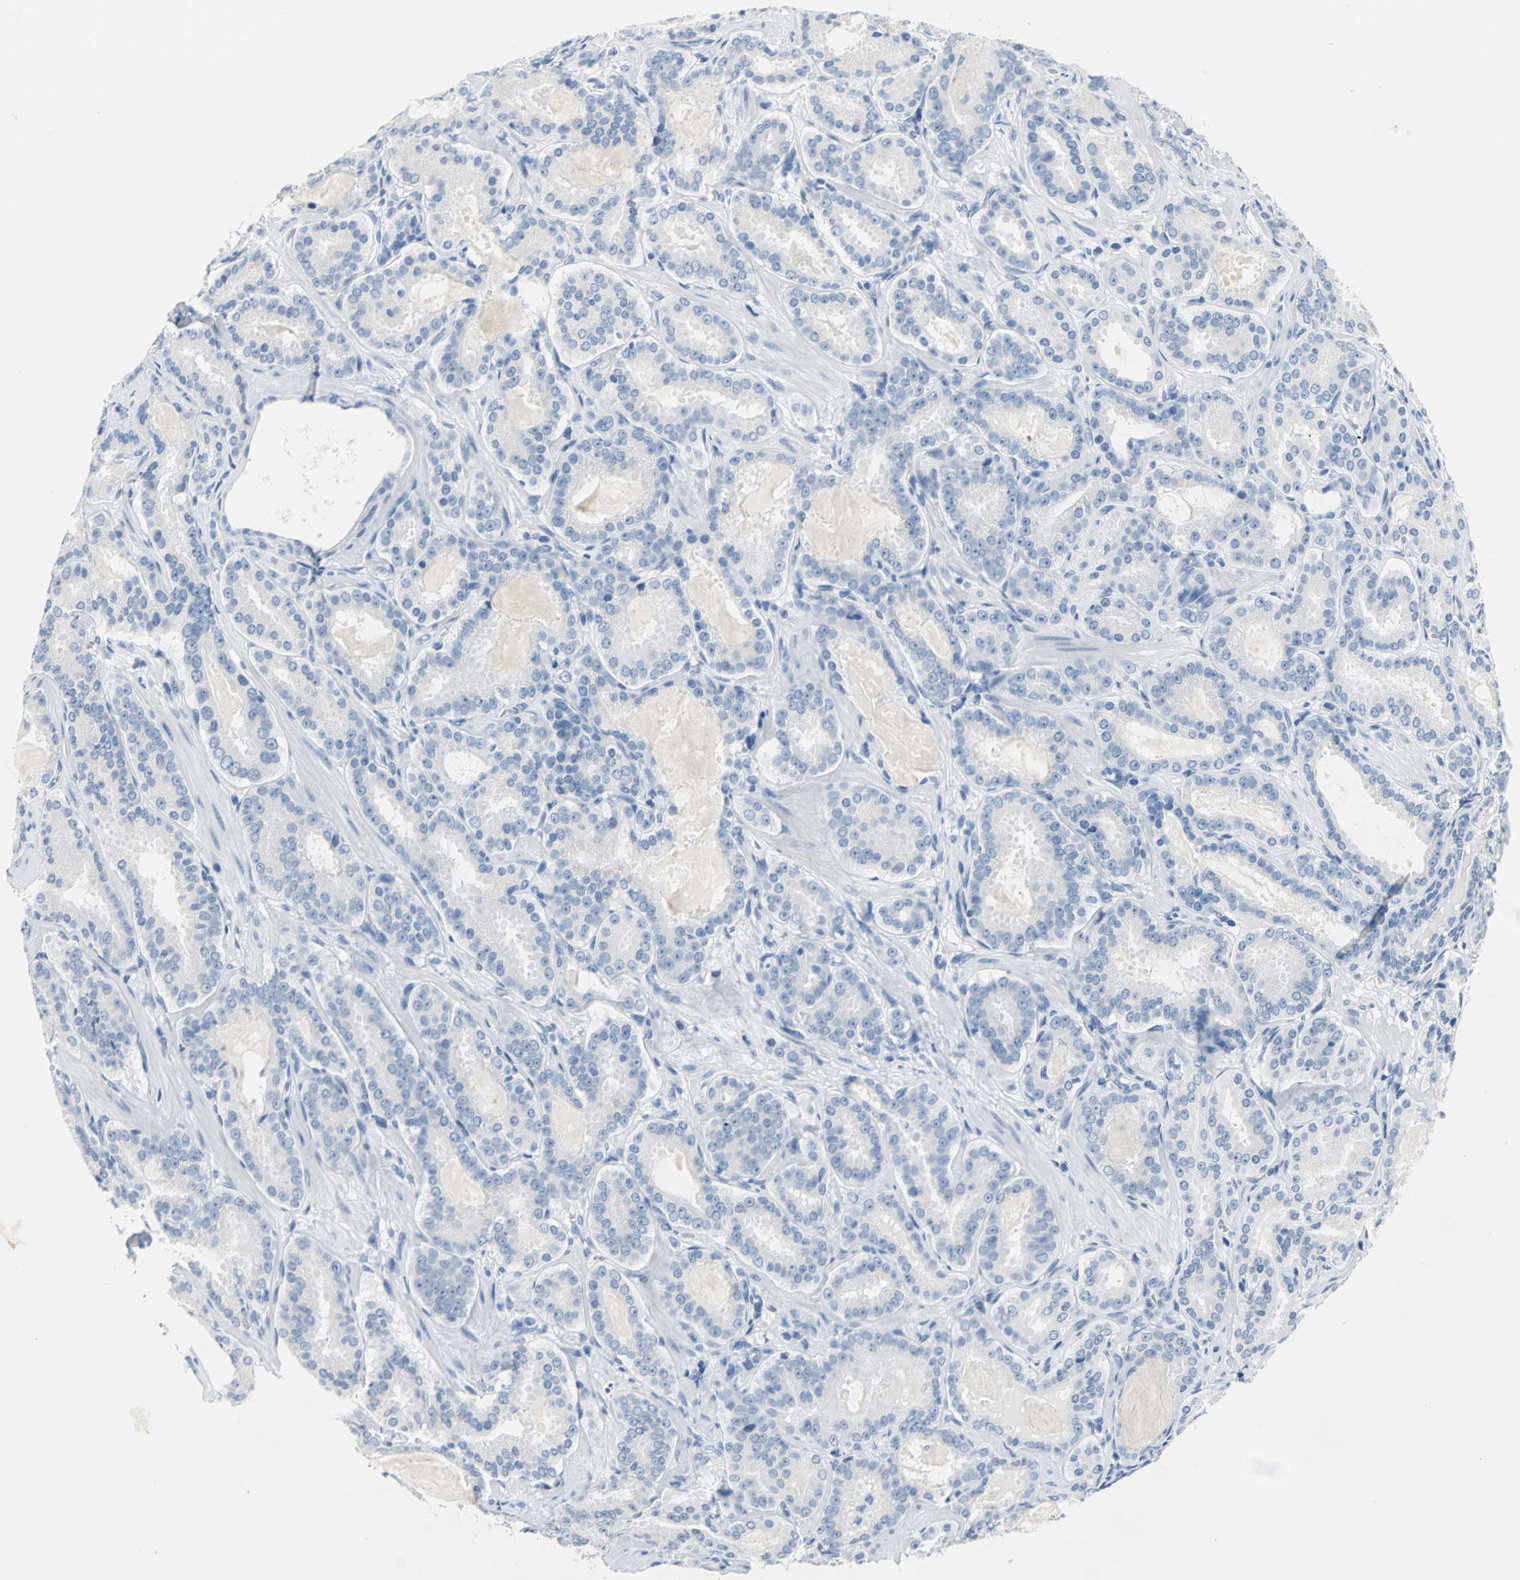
{"staining": {"intensity": "negative", "quantity": "none", "location": "none"}, "tissue": "prostate cancer", "cell_type": "Tumor cells", "image_type": "cancer", "snomed": [{"axis": "morphology", "description": "Adenocarcinoma, Low grade"}, {"axis": "topography", "description": "Prostate"}], "caption": "Immunohistochemistry (IHC) micrograph of neoplastic tissue: human prostate low-grade adenocarcinoma stained with DAB (3,3'-diaminobenzidine) demonstrates no significant protein expression in tumor cells.", "gene": "PKLR", "patient": {"sex": "male", "age": 59}}